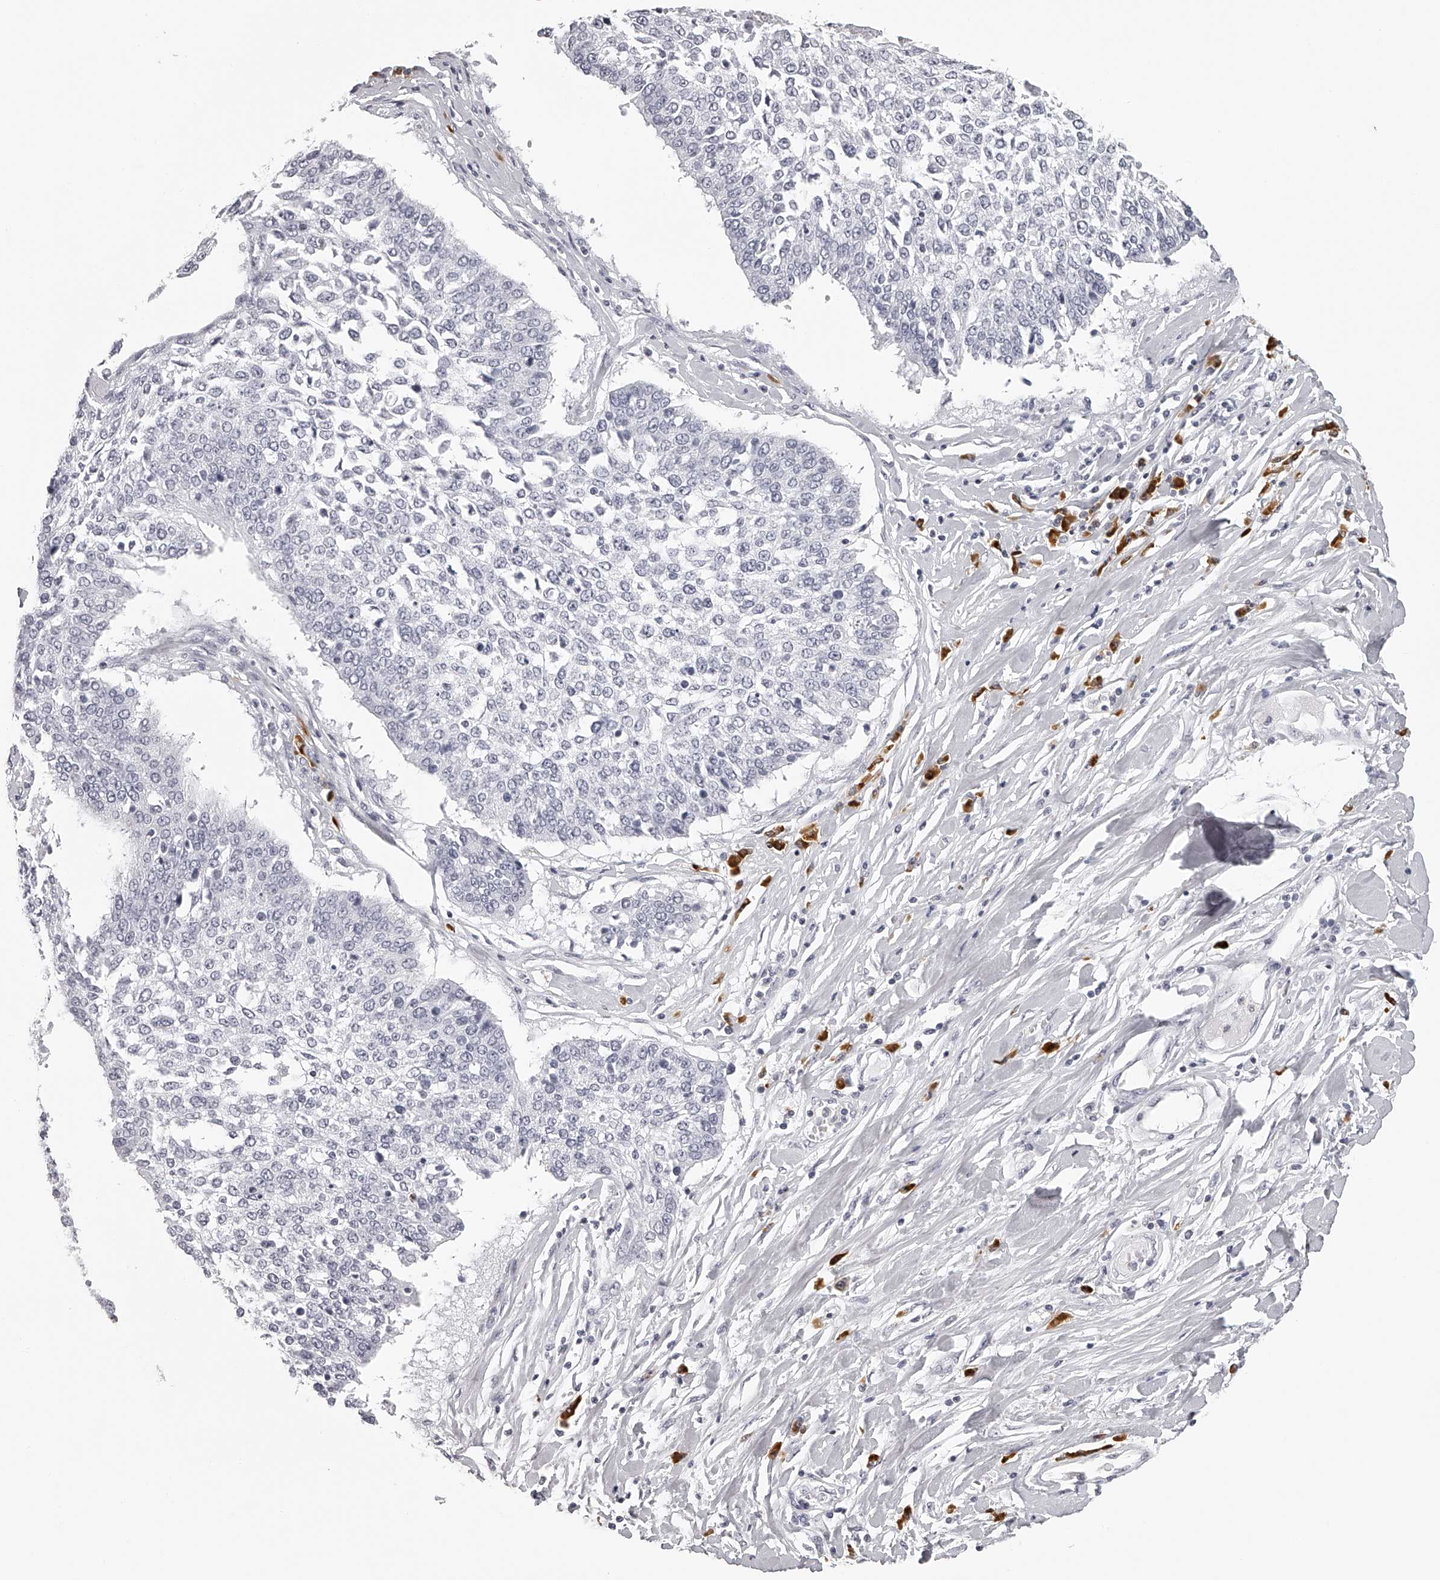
{"staining": {"intensity": "negative", "quantity": "none", "location": "none"}, "tissue": "lung cancer", "cell_type": "Tumor cells", "image_type": "cancer", "snomed": [{"axis": "morphology", "description": "Normal tissue, NOS"}, {"axis": "morphology", "description": "Squamous cell carcinoma, NOS"}, {"axis": "topography", "description": "Cartilage tissue"}, {"axis": "topography", "description": "Bronchus"}, {"axis": "topography", "description": "Lung"}, {"axis": "topography", "description": "Peripheral nerve tissue"}], "caption": "This micrograph is of squamous cell carcinoma (lung) stained with immunohistochemistry (IHC) to label a protein in brown with the nuclei are counter-stained blue. There is no staining in tumor cells.", "gene": "SEC11C", "patient": {"sex": "female", "age": 49}}